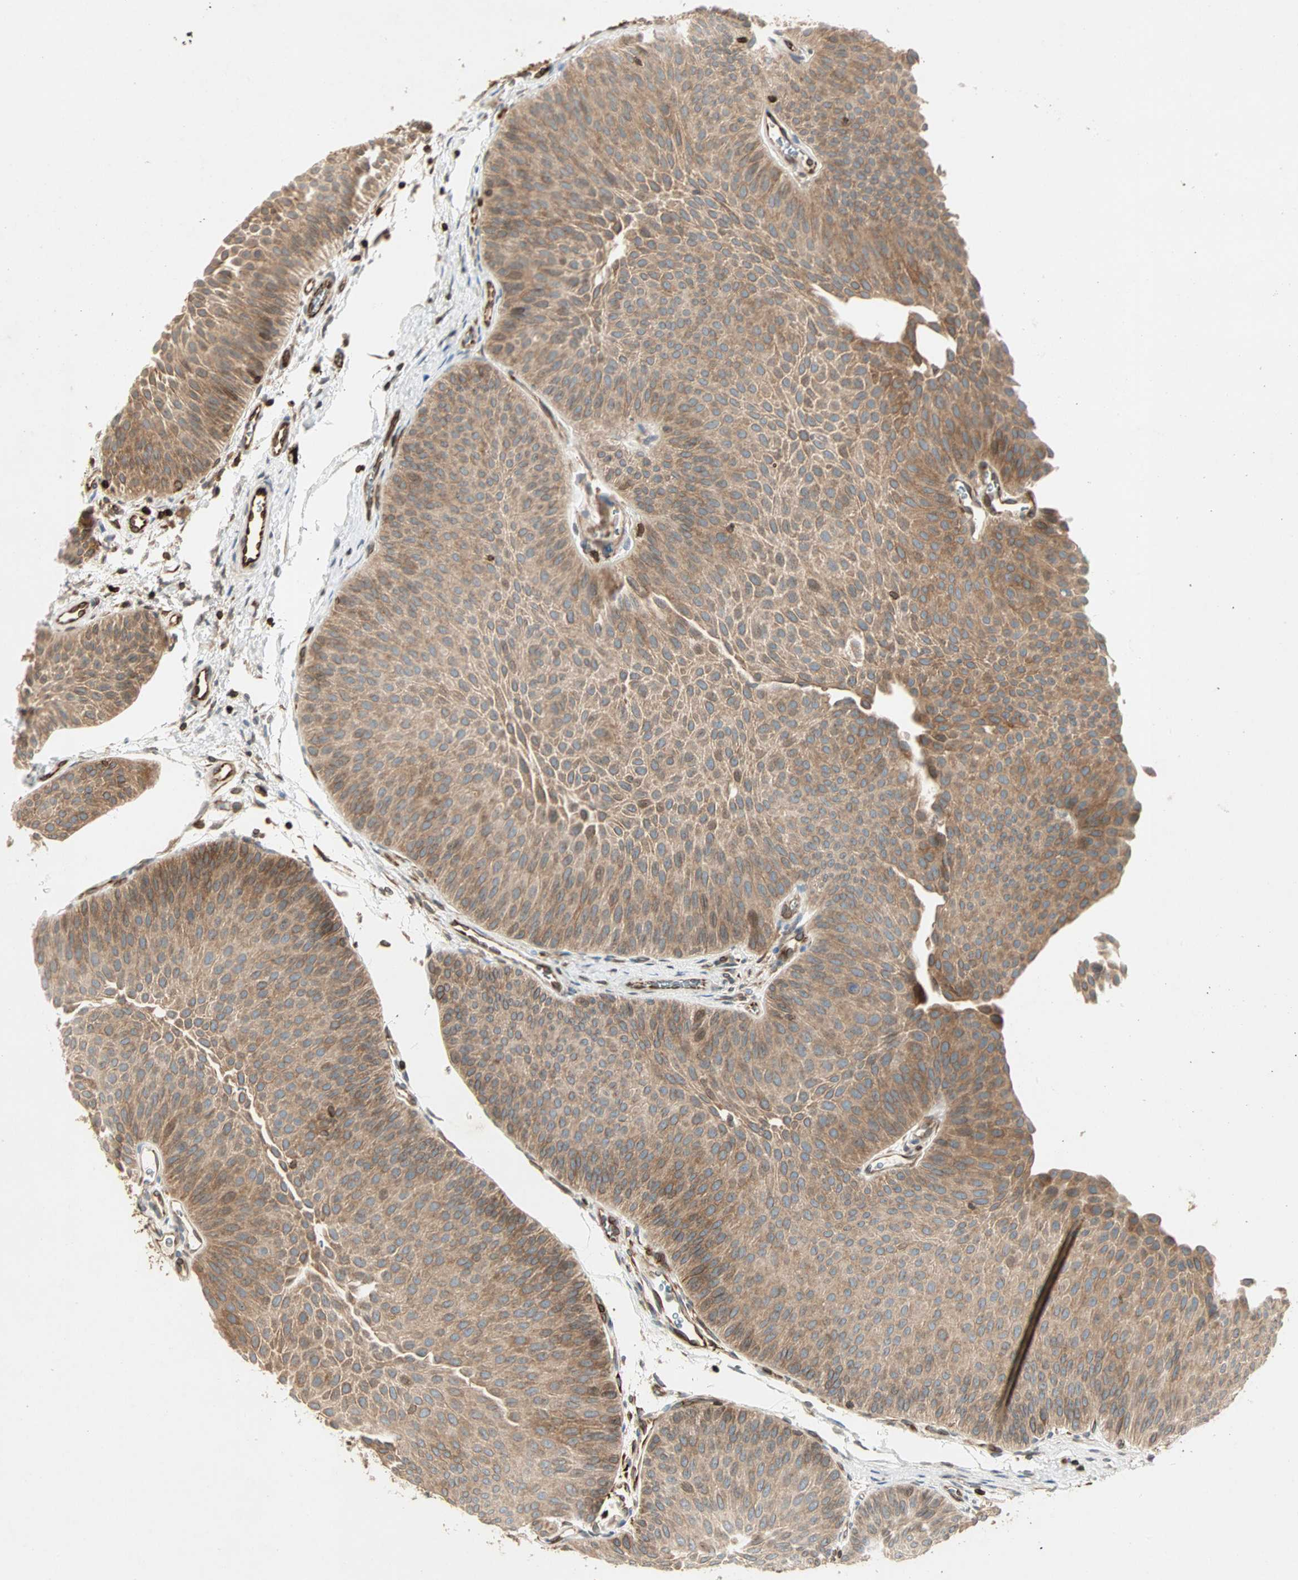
{"staining": {"intensity": "moderate", "quantity": ">75%", "location": "cytoplasmic/membranous"}, "tissue": "urothelial cancer", "cell_type": "Tumor cells", "image_type": "cancer", "snomed": [{"axis": "morphology", "description": "Urothelial carcinoma, Low grade"}, {"axis": "topography", "description": "Urinary bladder"}], "caption": "Urothelial carcinoma (low-grade) stained for a protein shows moderate cytoplasmic/membranous positivity in tumor cells.", "gene": "TAPBP", "patient": {"sex": "female", "age": 60}}